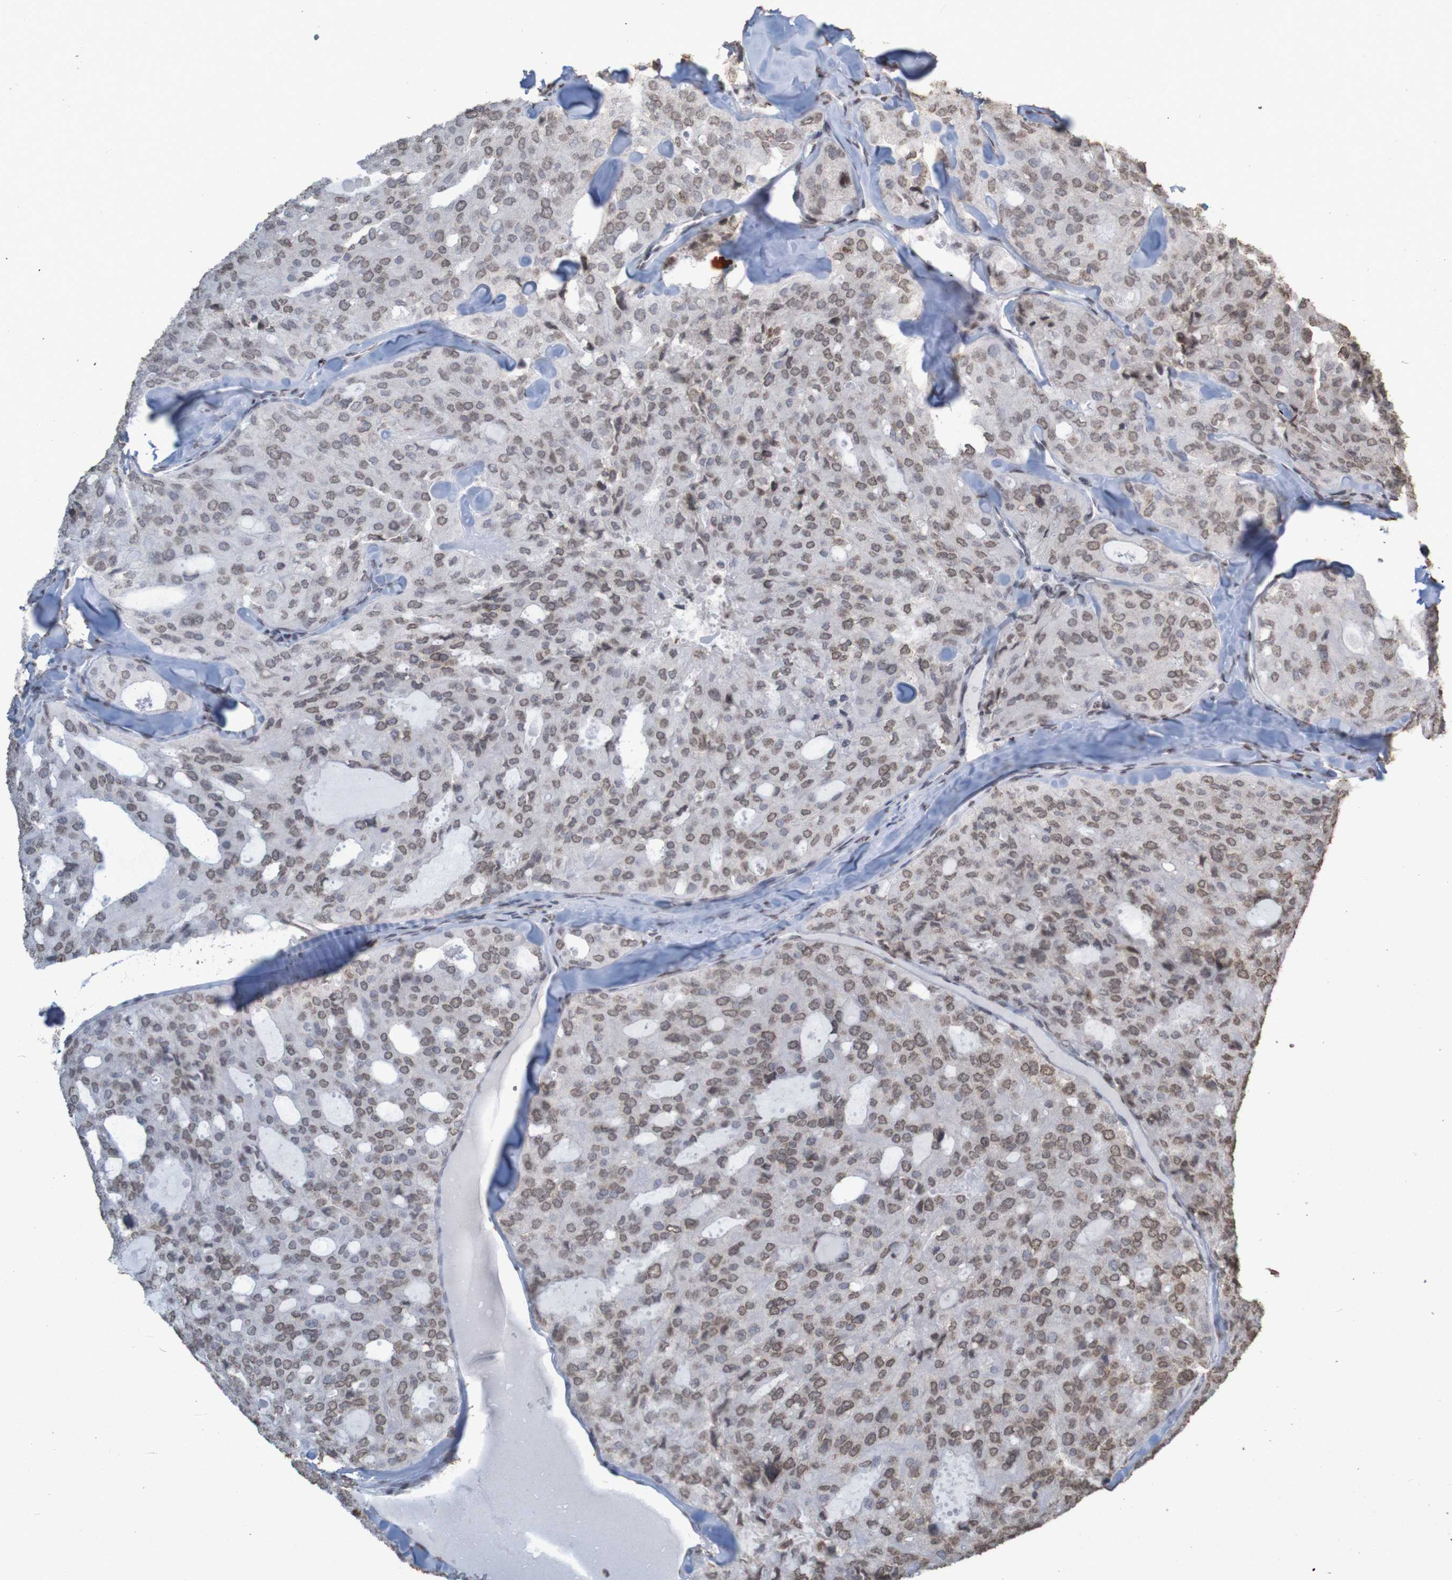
{"staining": {"intensity": "weak", "quantity": ">75%", "location": "nuclear"}, "tissue": "thyroid cancer", "cell_type": "Tumor cells", "image_type": "cancer", "snomed": [{"axis": "morphology", "description": "Follicular adenoma carcinoma, NOS"}, {"axis": "topography", "description": "Thyroid gland"}], "caption": "Tumor cells demonstrate low levels of weak nuclear staining in about >75% of cells in follicular adenoma carcinoma (thyroid). The staining was performed using DAB (3,3'-diaminobenzidine) to visualize the protein expression in brown, while the nuclei were stained in blue with hematoxylin (Magnification: 20x).", "gene": "GFI1", "patient": {"sex": "male", "age": 75}}